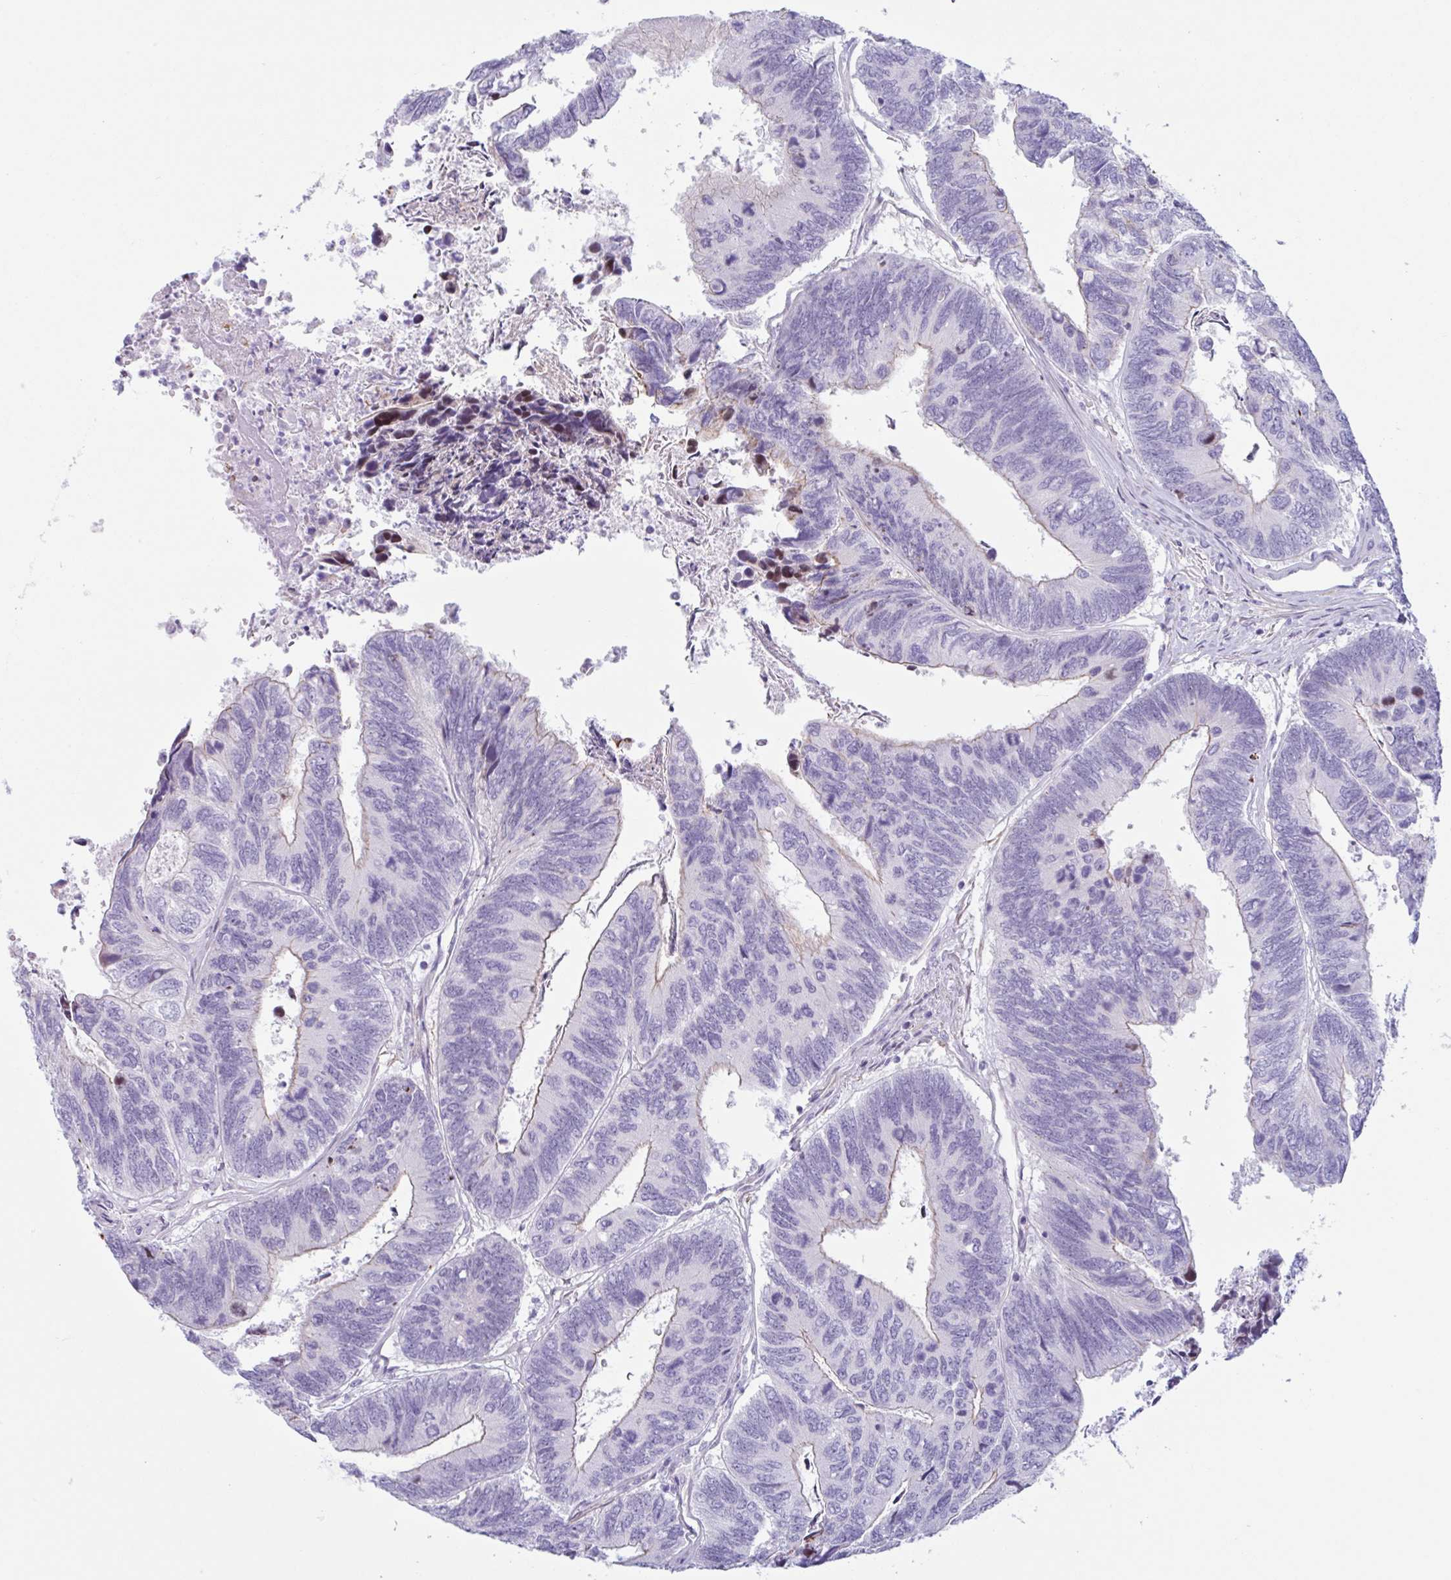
{"staining": {"intensity": "negative", "quantity": "none", "location": "none"}, "tissue": "colorectal cancer", "cell_type": "Tumor cells", "image_type": "cancer", "snomed": [{"axis": "morphology", "description": "Adenocarcinoma, NOS"}, {"axis": "topography", "description": "Colon"}], "caption": "This is an immunohistochemistry (IHC) micrograph of human colorectal cancer (adenocarcinoma). There is no positivity in tumor cells.", "gene": "MYH10", "patient": {"sex": "female", "age": 67}}